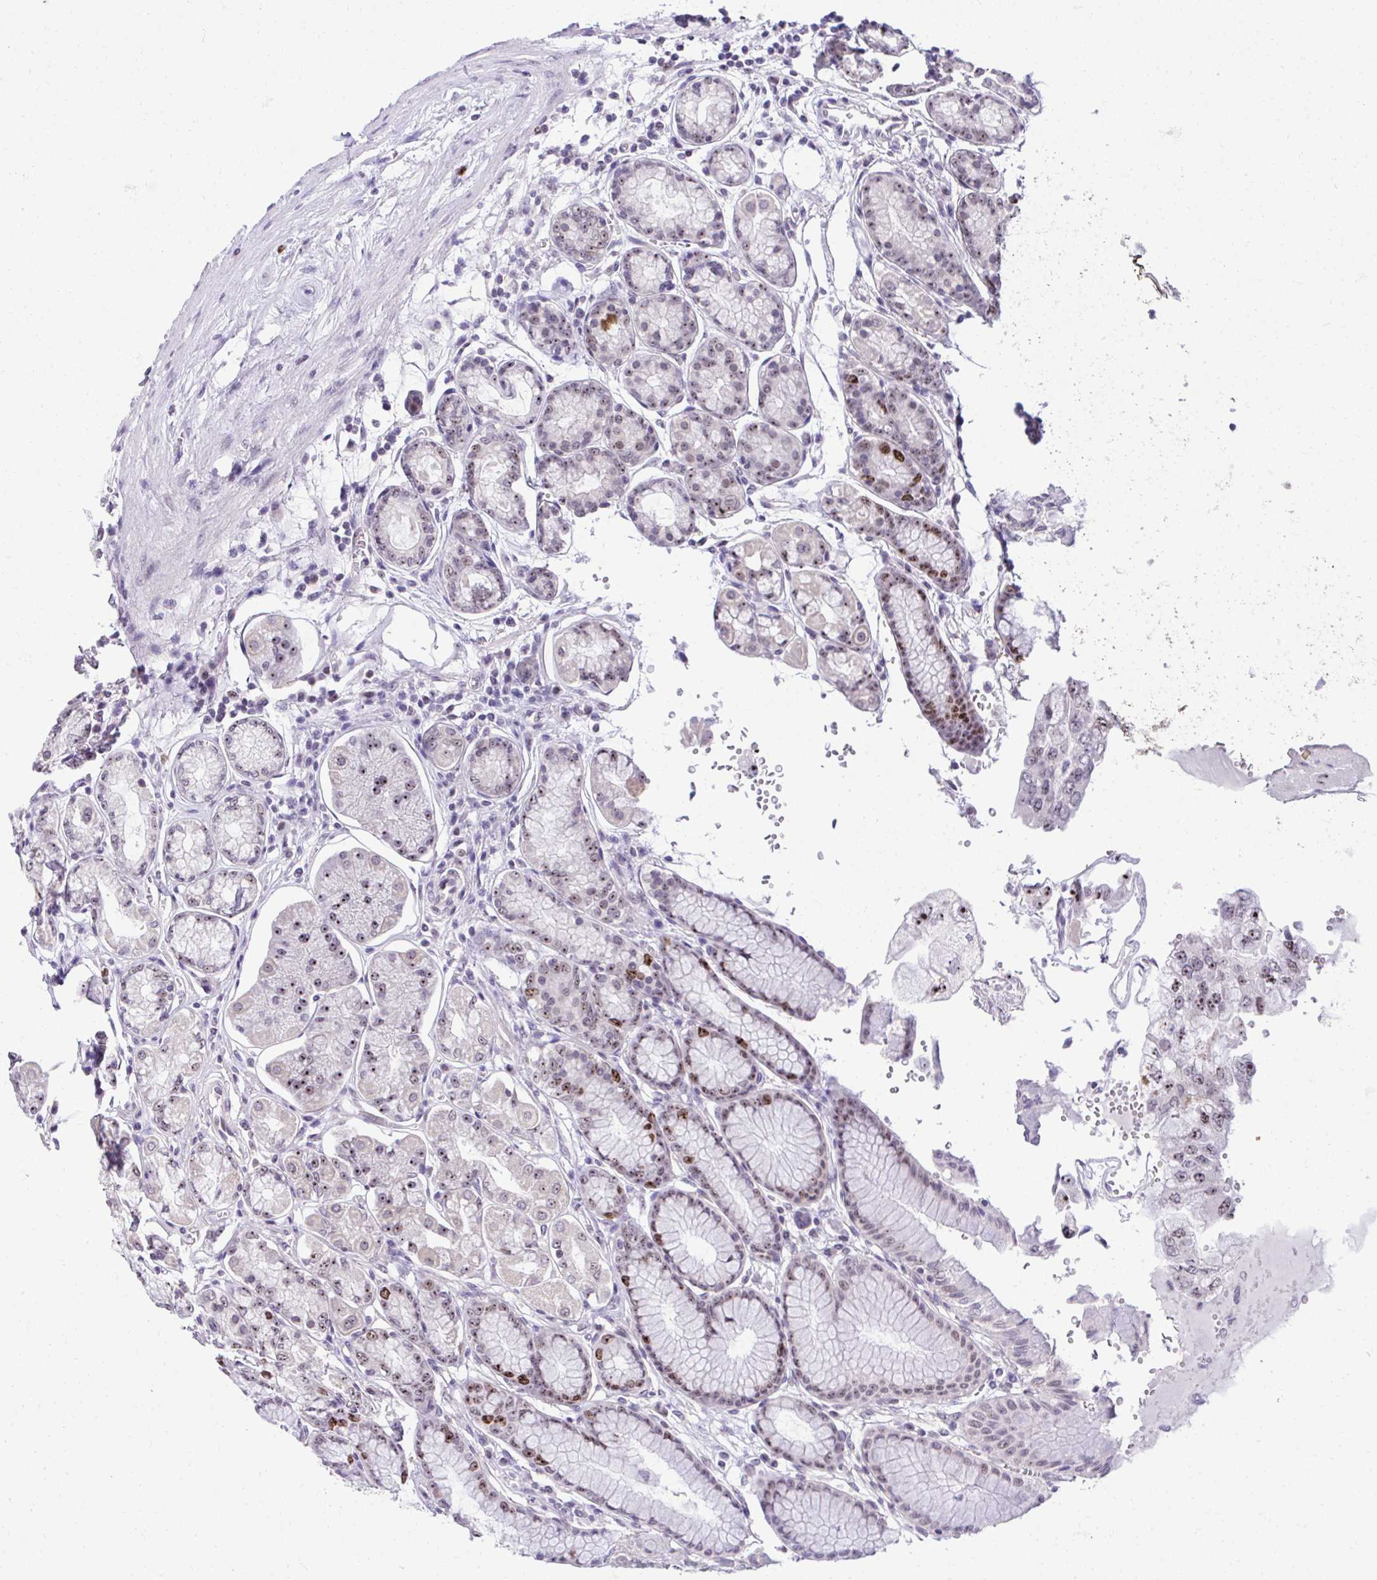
{"staining": {"intensity": "strong", "quantity": ">75%", "location": "nuclear"}, "tissue": "stomach", "cell_type": "Glandular cells", "image_type": "normal", "snomed": [{"axis": "morphology", "description": "Normal tissue, NOS"}, {"axis": "topography", "description": "Stomach"}, {"axis": "topography", "description": "Stomach, lower"}], "caption": "This micrograph reveals immunohistochemistry staining of unremarkable stomach, with high strong nuclear expression in approximately >75% of glandular cells.", "gene": "CEP72", "patient": {"sex": "male", "age": 76}}